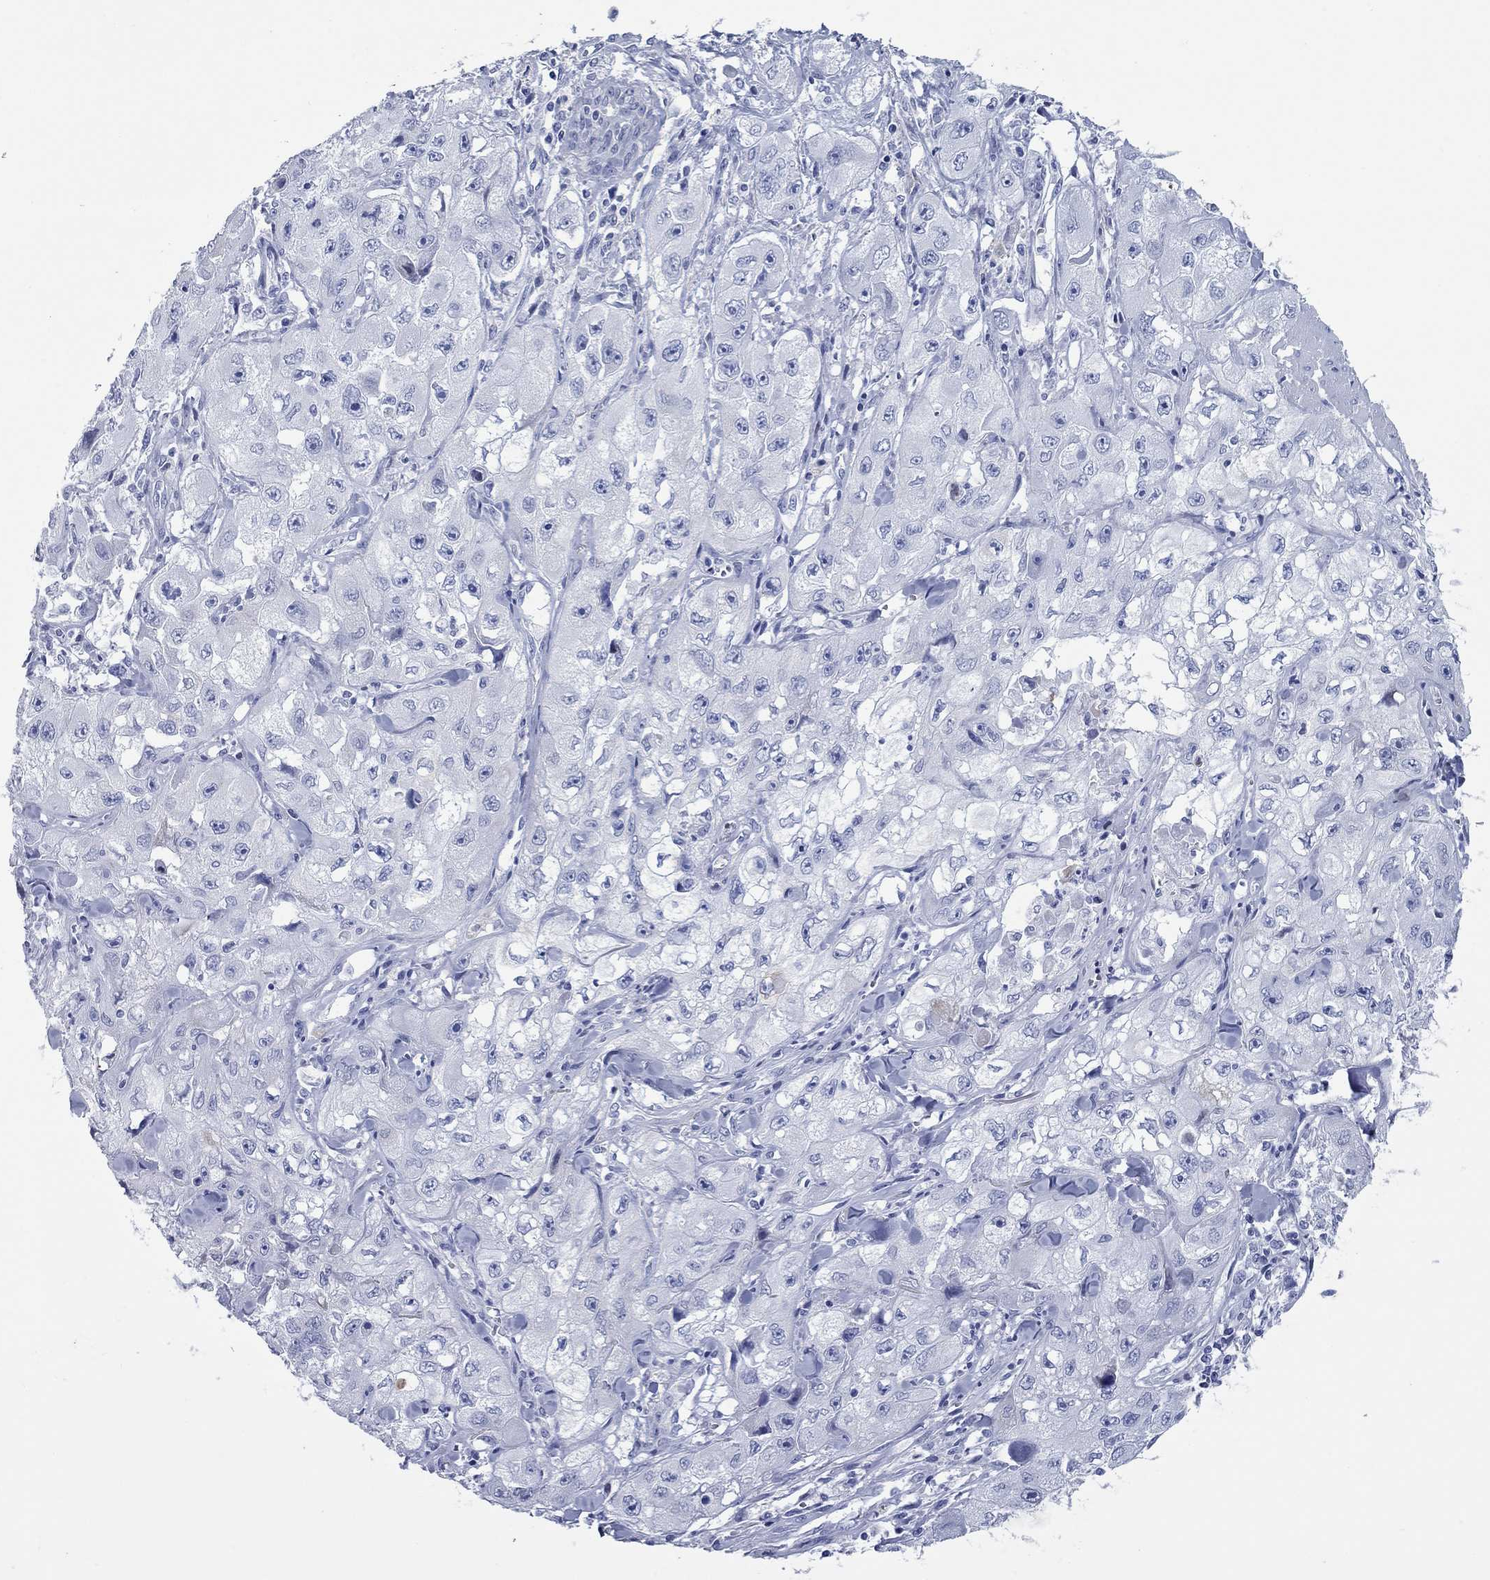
{"staining": {"intensity": "negative", "quantity": "none", "location": "none"}, "tissue": "skin cancer", "cell_type": "Tumor cells", "image_type": "cancer", "snomed": [{"axis": "morphology", "description": "Squamous cell carcinoma, NOS"}, {"axis": "topography", "description": "Skin"}, {"axis": "topography", "description": "Subcutis"}], "caption": "Immunohistochemistry (IHC) histopathology image of neoplastic tissue: human skin cancer stained with DAB (3,3'-diaminobenzidine) reveals no significant protein expression in tumor cells.", "gene": "CCNA1", "patient": {"sex": "male", "age": 73}}